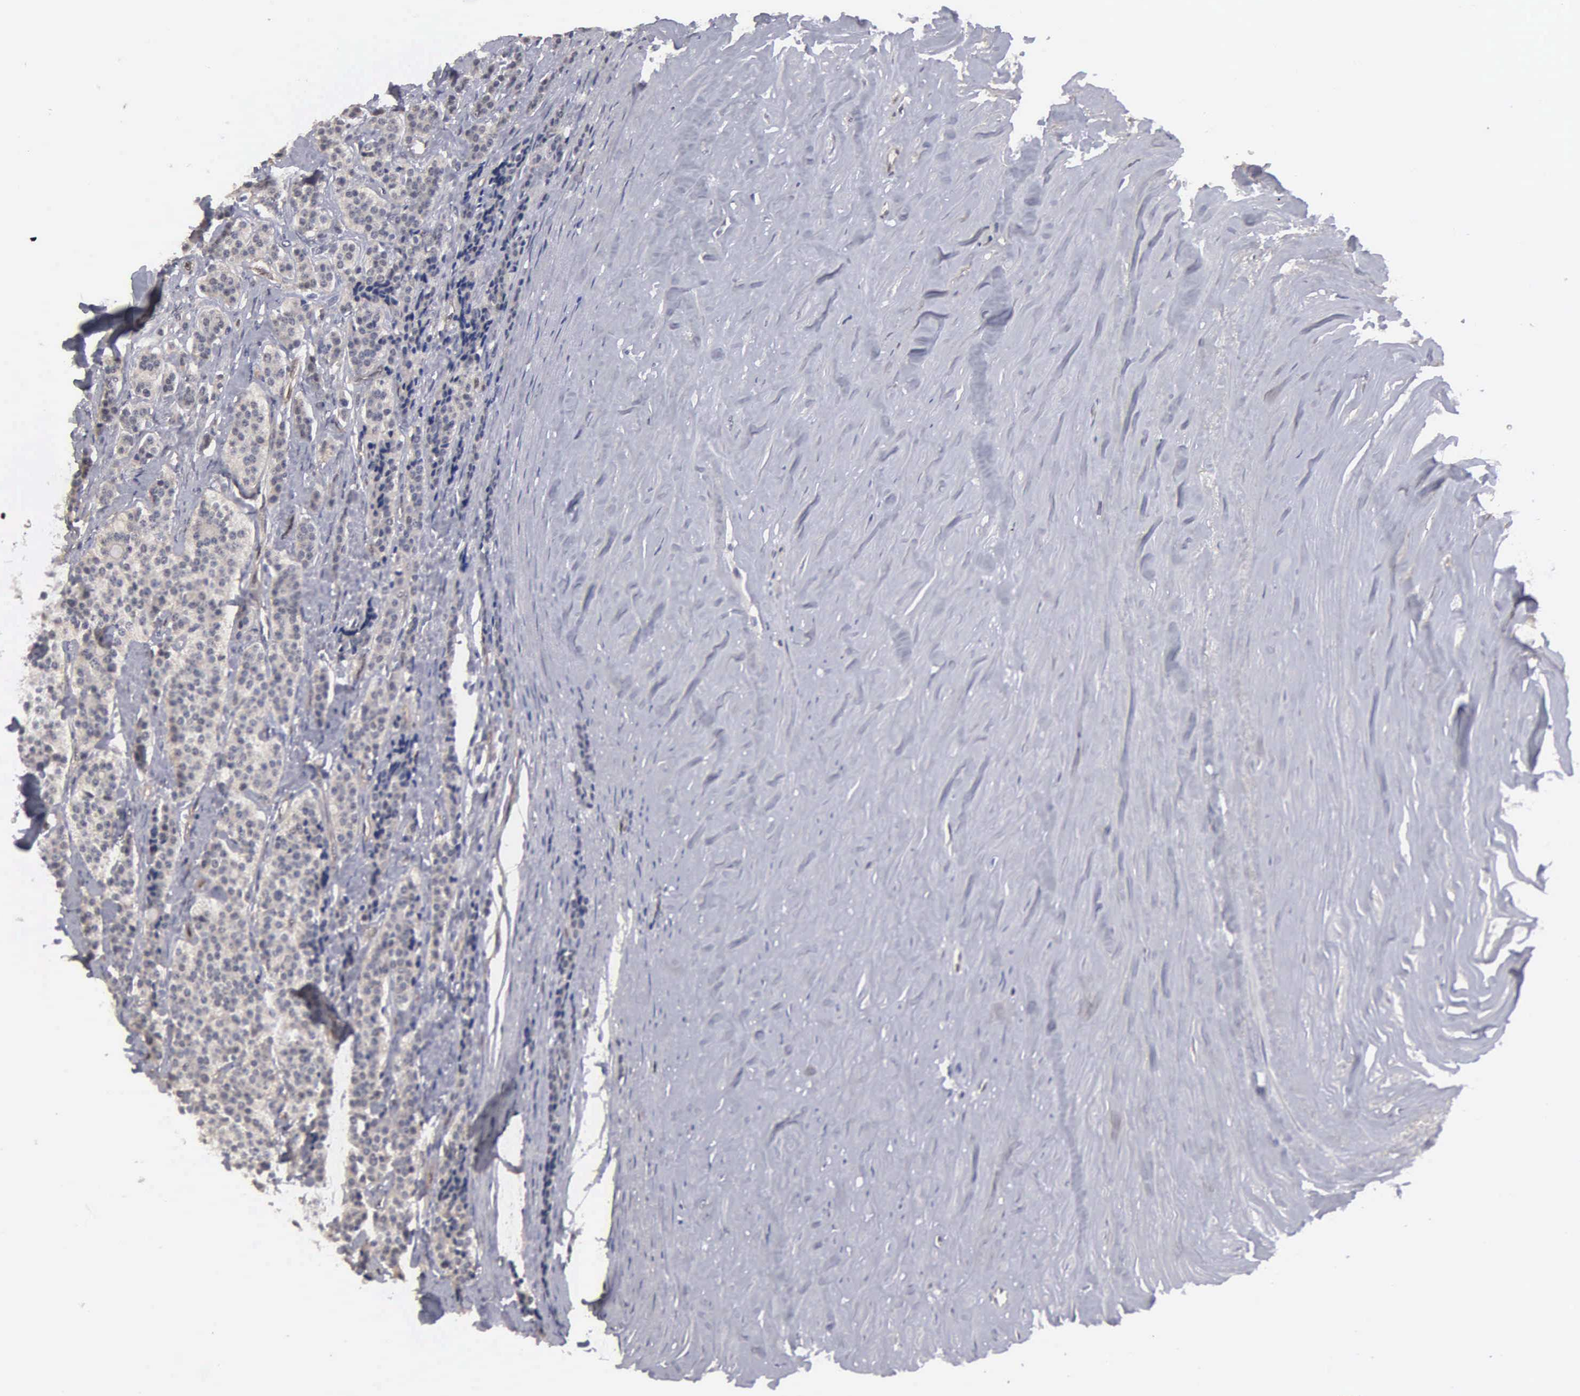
{"staining": {"intensity": "negative", "quantity": "none", "location": "none"}, "tissue": "carcinoid", "cell_type": "Tumor cells", "image_type": "cancer", "snomed": [{"axis": "morphology", "description": "Carcinoid, malignant, NOS"}, {"axis": "topography", "description": "Small intestine"}], "caption": "A high-resolution micrograph shows IHC staining of malignant carcinoid, which exhibits no significant expression in tumor cells.", "gene": "ZBTB33", "patient": {"sex": "male", "age": 63}}